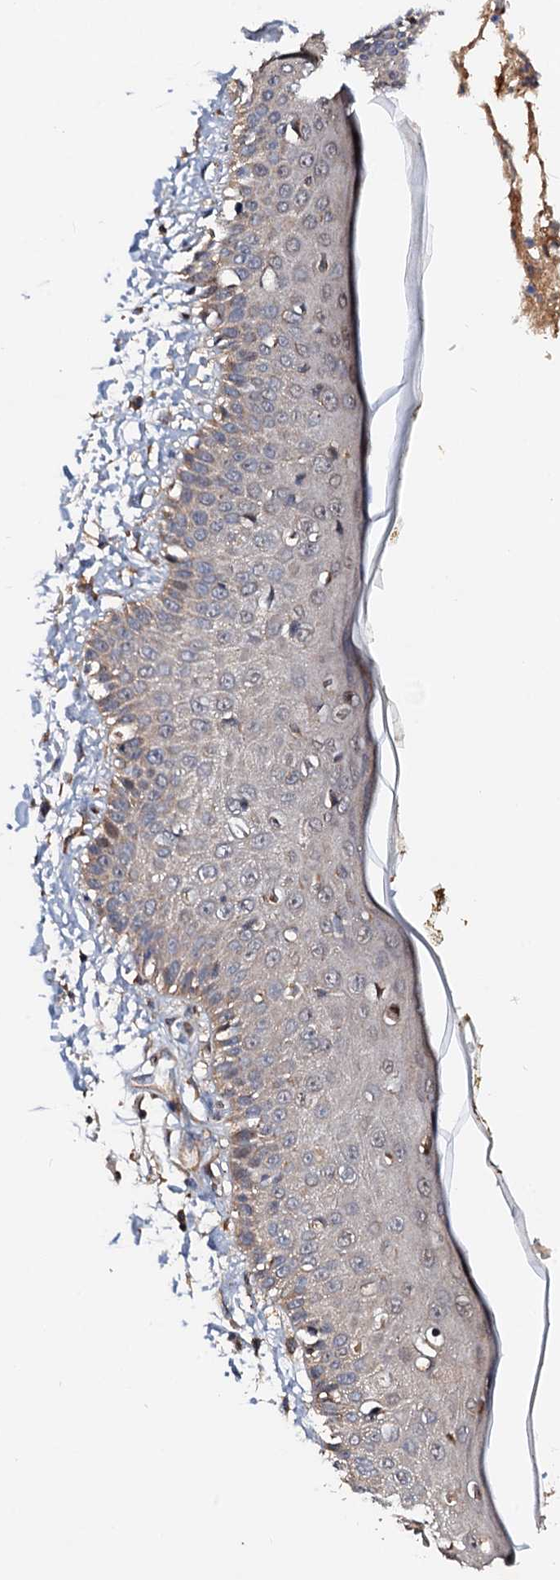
{"staining": {"intensity": "weak", "quantity": ">75%", "location": "cytoplasmic/membranous"}, "tissue": "skin", "cell_type": "Fibroblasts", "image_type": "normal", "snomed": [{"axis": "morphology", "description": "Normal tissue, NOS"}, {"axis": "morphology", "description": "Squamous cell carcinoma, NOS"}, {"axis": "topography", "description": "Skin"}, {"axis": "topography", "description": "Peripheral nerve tissue"}], "caption": "IHC micrograph of unremarkable skin: skin stained using IHC shows low levels of weak protein expression localized specifically in the cytoplasmic/membranous of fibroblasts, appearing as a cytoplasmic/membranous brown color.", "gene": "EXTL1", "patient": {"sex": "male", "age": 83}}